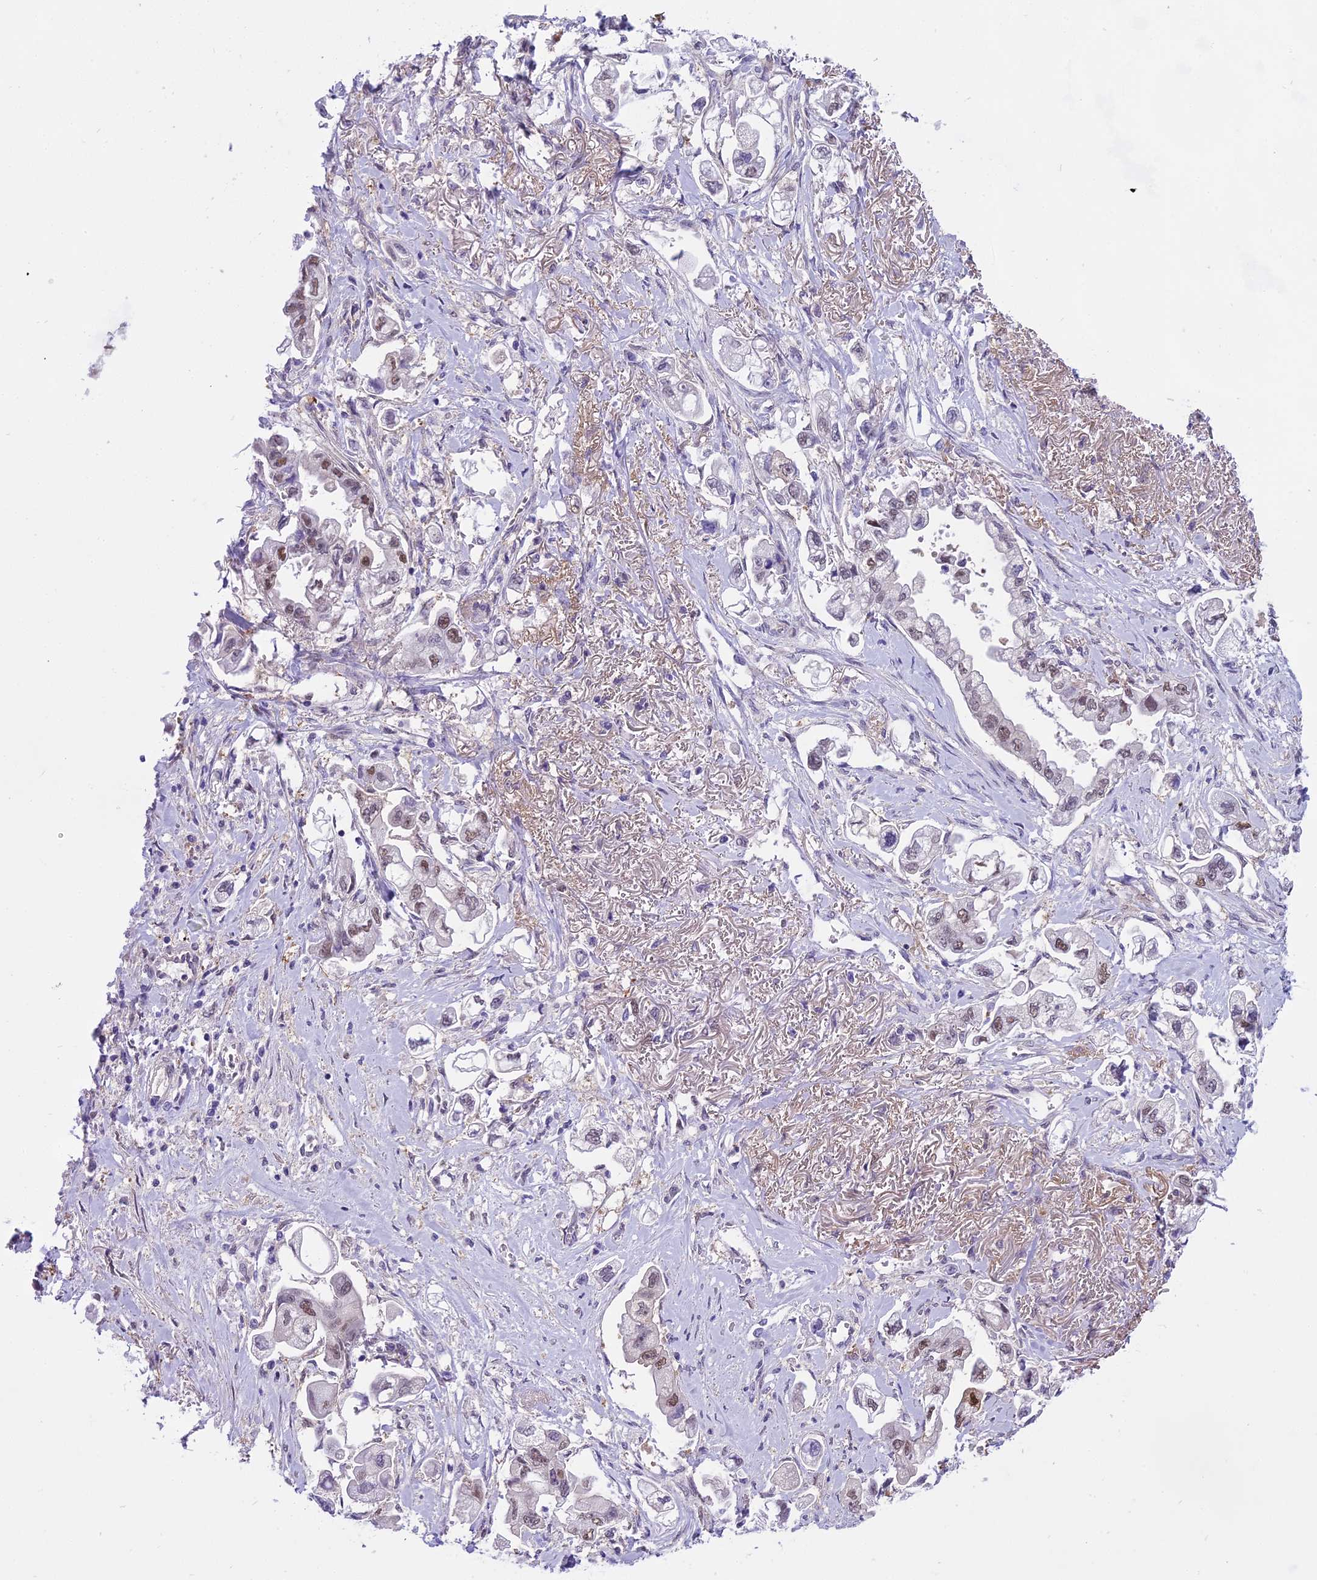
{"staining": {"intensity": "moderate", "quantity": "25%-75%", "location": "nuclear"}, "tissue": "stomach cancer", "cell_type": "Tumor cells", "image_type": "cancer", "snomed": [{"axis": "morphology", "description": "Adenocarcinoma, NOS"}, {"axis": "topography", "description": "Stomach"}], "caption": "Tumor cells reveal medium levels of moderate nuclear staining in about 25%-75% of cells in stomach cancer (adenocarcinoma). (DAB IHC with brightfield microscopy, high magnification).", "gene": "MAT2A", "patient": {"sex": "male", "age": 62}}